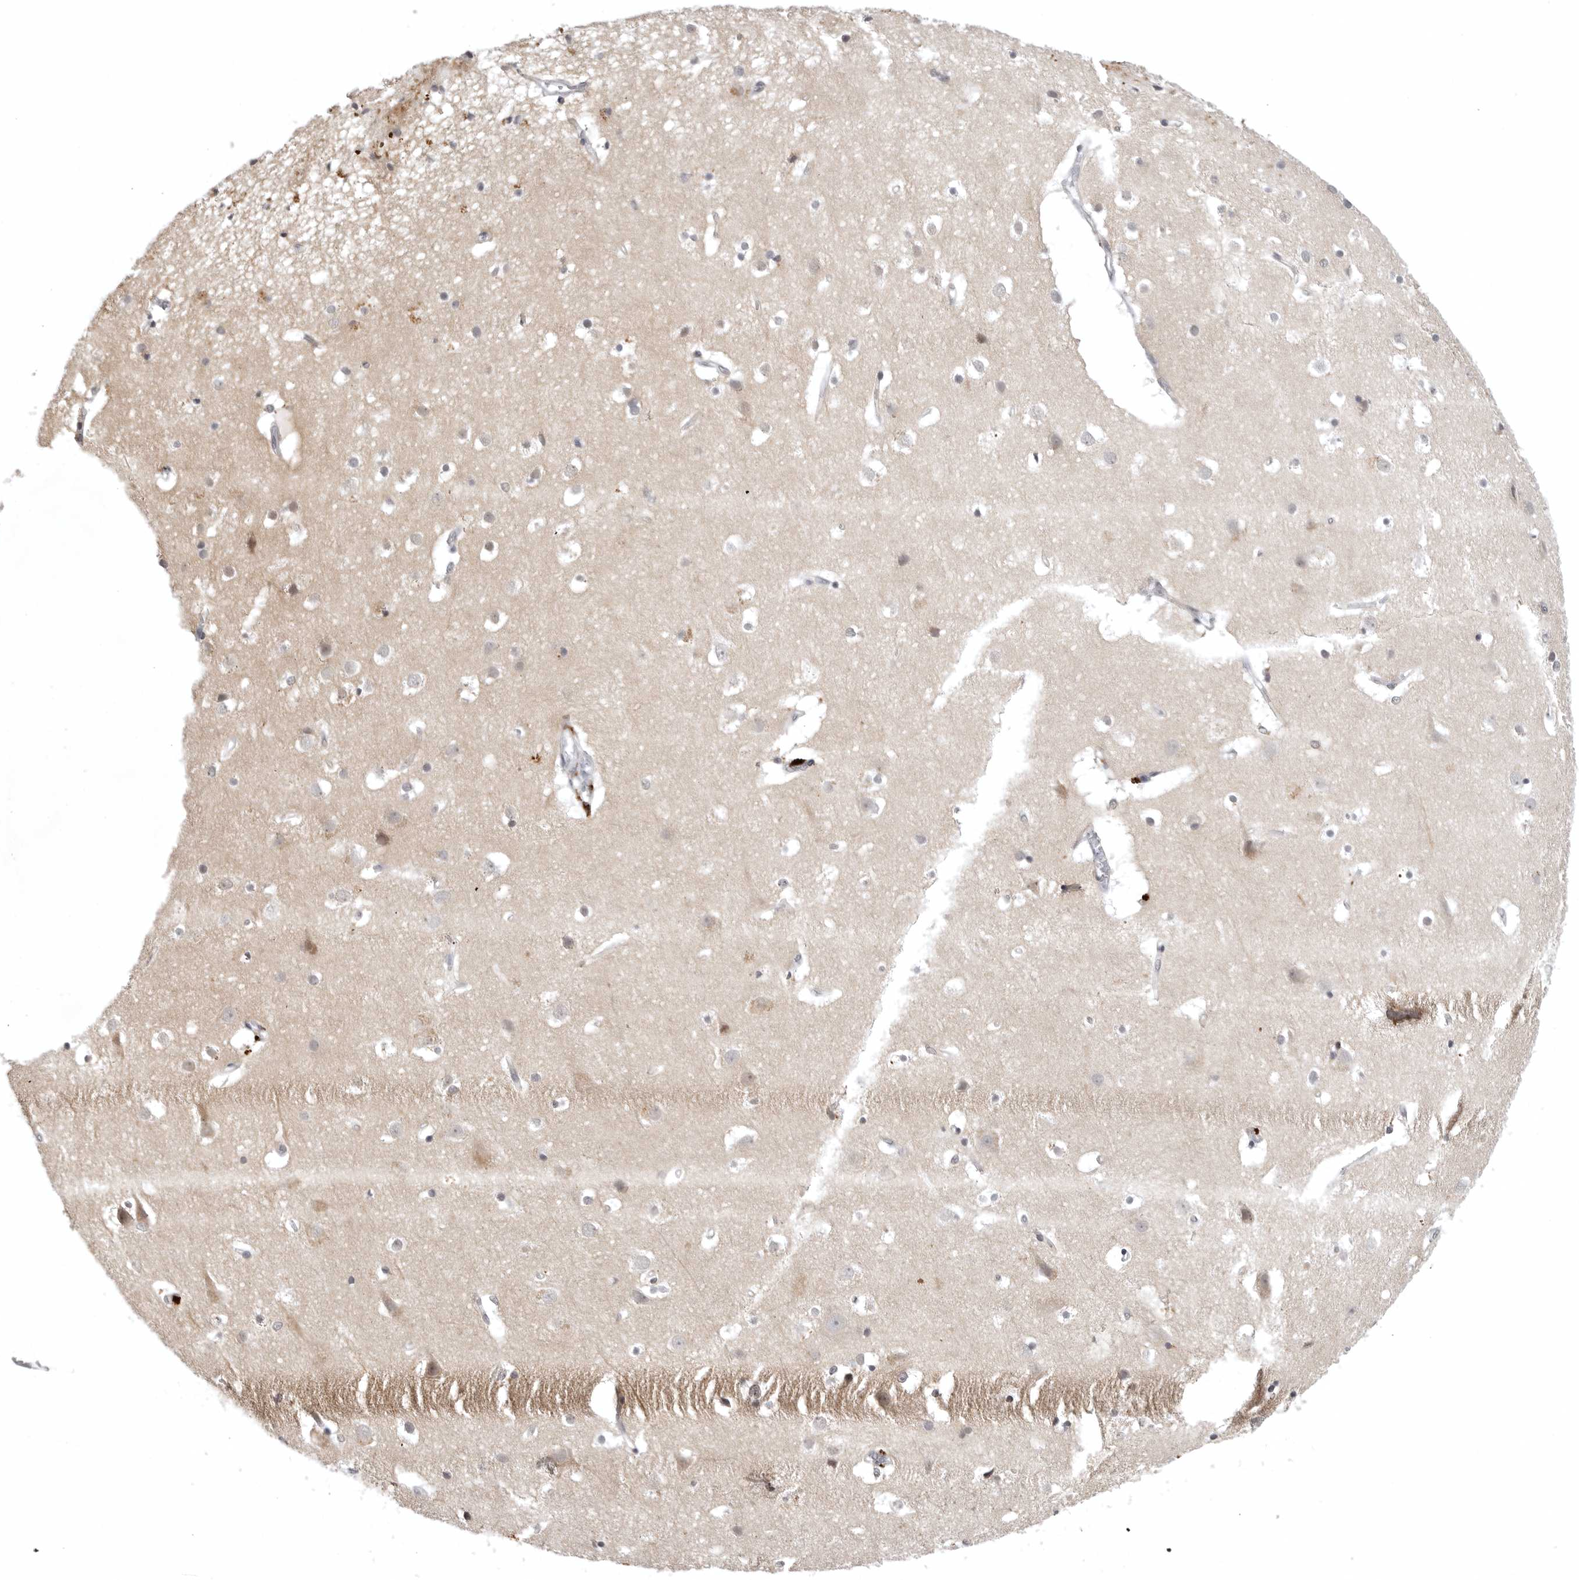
{"staining": {"intensity": "weak", "quantity": "25%-75%", "location": "cytoplasmic/membranous"}, "tissue": "cerebral cortex", "cell_type": "Endothelial cells", "image_type": "normal", "snomed": [{"axis": "morphology", "description": "Normal tissue, NOS"}, {"axis": "topography", "description": "Cerebral cortex"}], "caption": "Weak cytoplasmic/membranous positivity is seen in about 25%-75% of endothelial cells in benign cerebral cortex. Nuclei are stained in blue.", "gene": "CD300LD", "patient": {"sex": "male", "age": 54}}